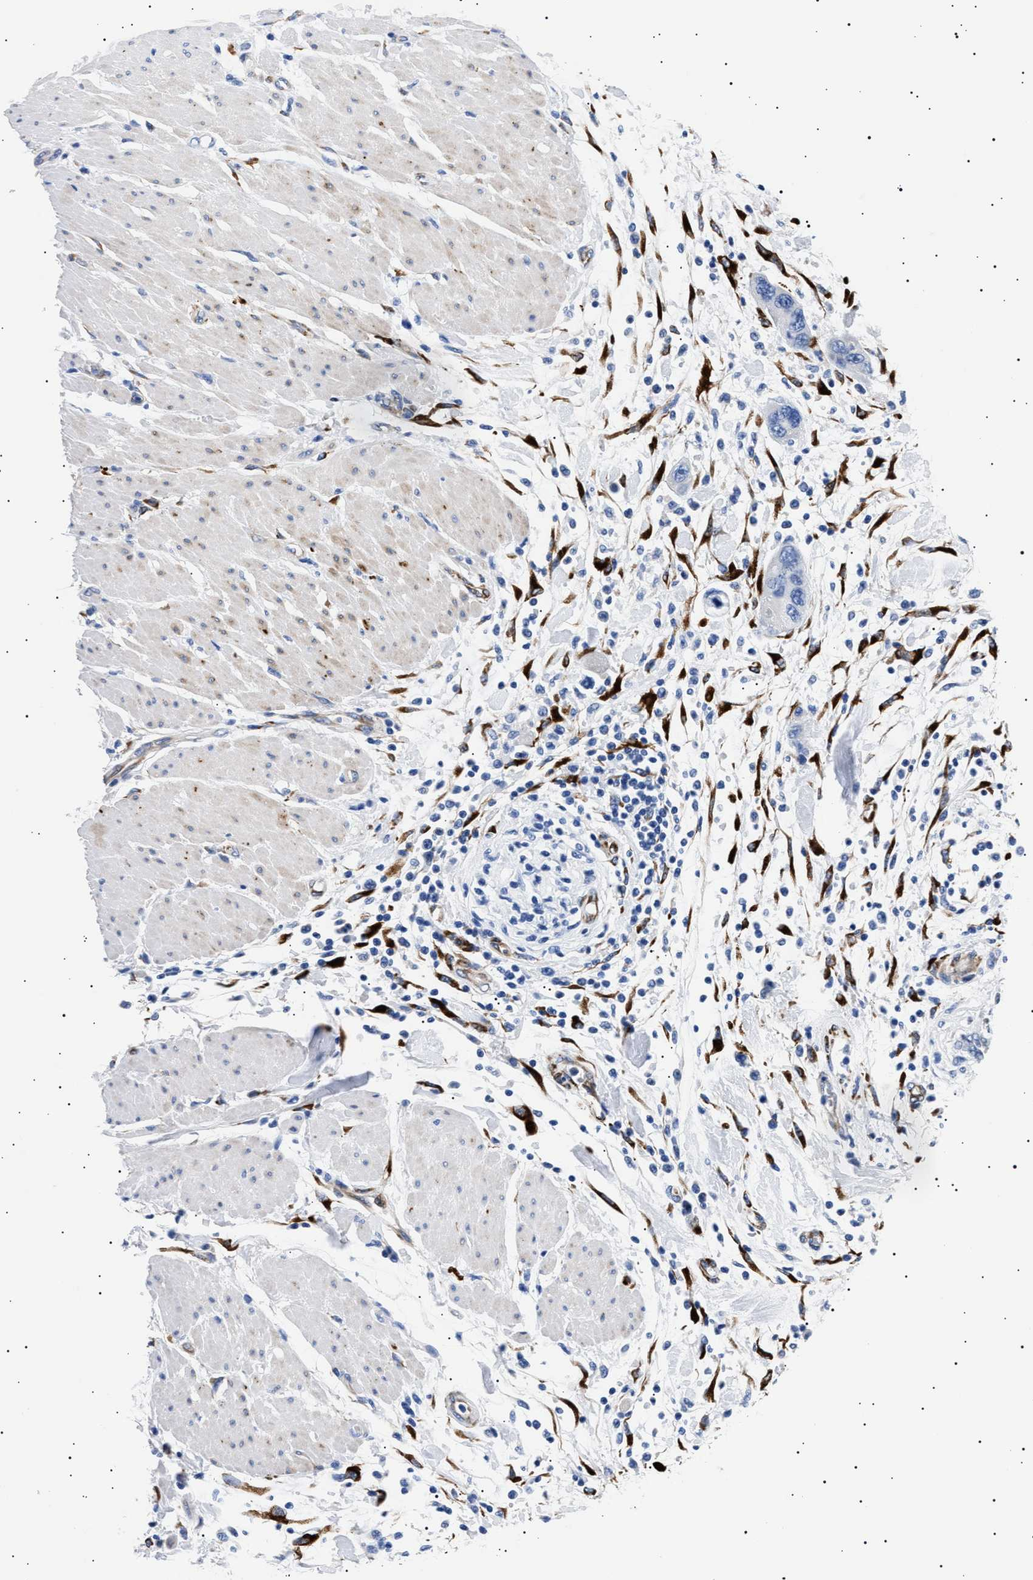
{"staining": {"intensity": "negative", "quantity": "none", "location": "none"}, "tissue": "pancreatic cancer", "cell_type": "Tumor cells", "image_type": "cancer", "snomed": [{"axis": "morphology", "description": "Normal tissue, NOS"}, {"axis": "morphology", "description": "Adenocarcinoma, NOS"}, {"axis": "topography", "description": "Pancreas"}], "caption": "An immunohistochemistry image of pancreatic cancer is shown. There is no staining in tumor cells of pancreatic cancer. (DAB (3,3'-diaminobenzidine) immunohistochemistry, high magnification).", "gene": "HEMGN", "patient": {"sex": "female", "age": 71}}